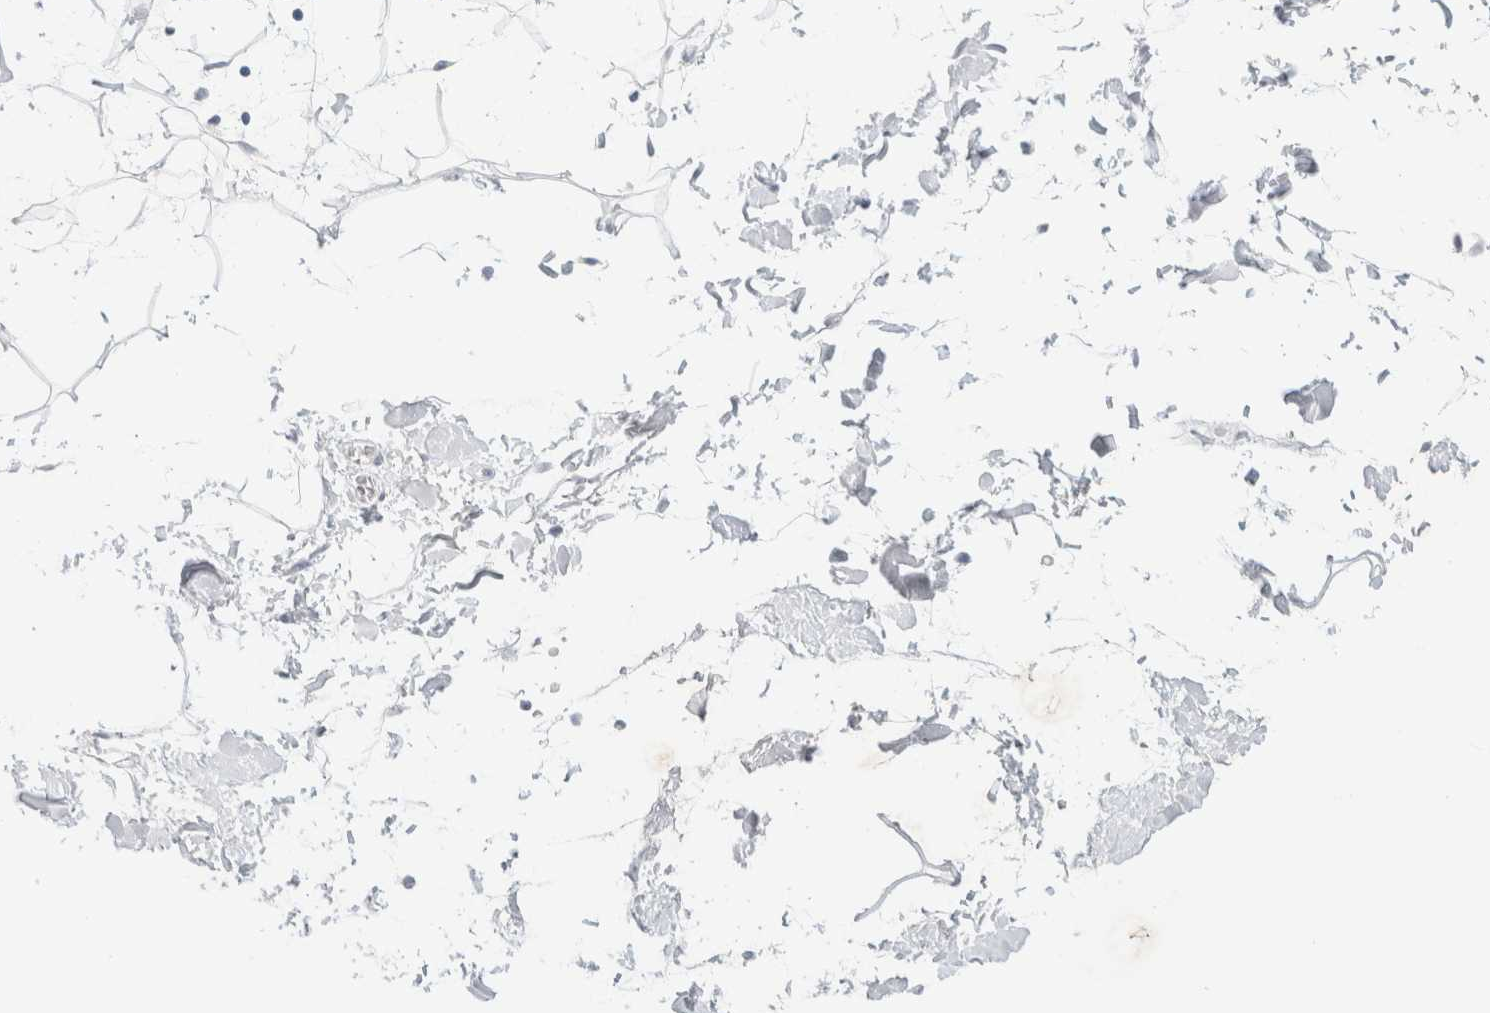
{"staining": {"intensity": "negative", "quantity": "none", "location": "none"}, "tissue": "adipose tissue", "cell_type": "Adipocytes", "image_type": "normal", "snomed": [{"axis": "morphology", "description": "Normal tissue, NOS"}, {"axis": "topography", "description": "Soft tissue"}], "caption": "Image shows no significant protein expression in adipocytes of normal adipose tissue. (DAB immunohistochemistry, high magnification).", "gene": "NEFM", "patient": {"sex": "male", "age": 72}}